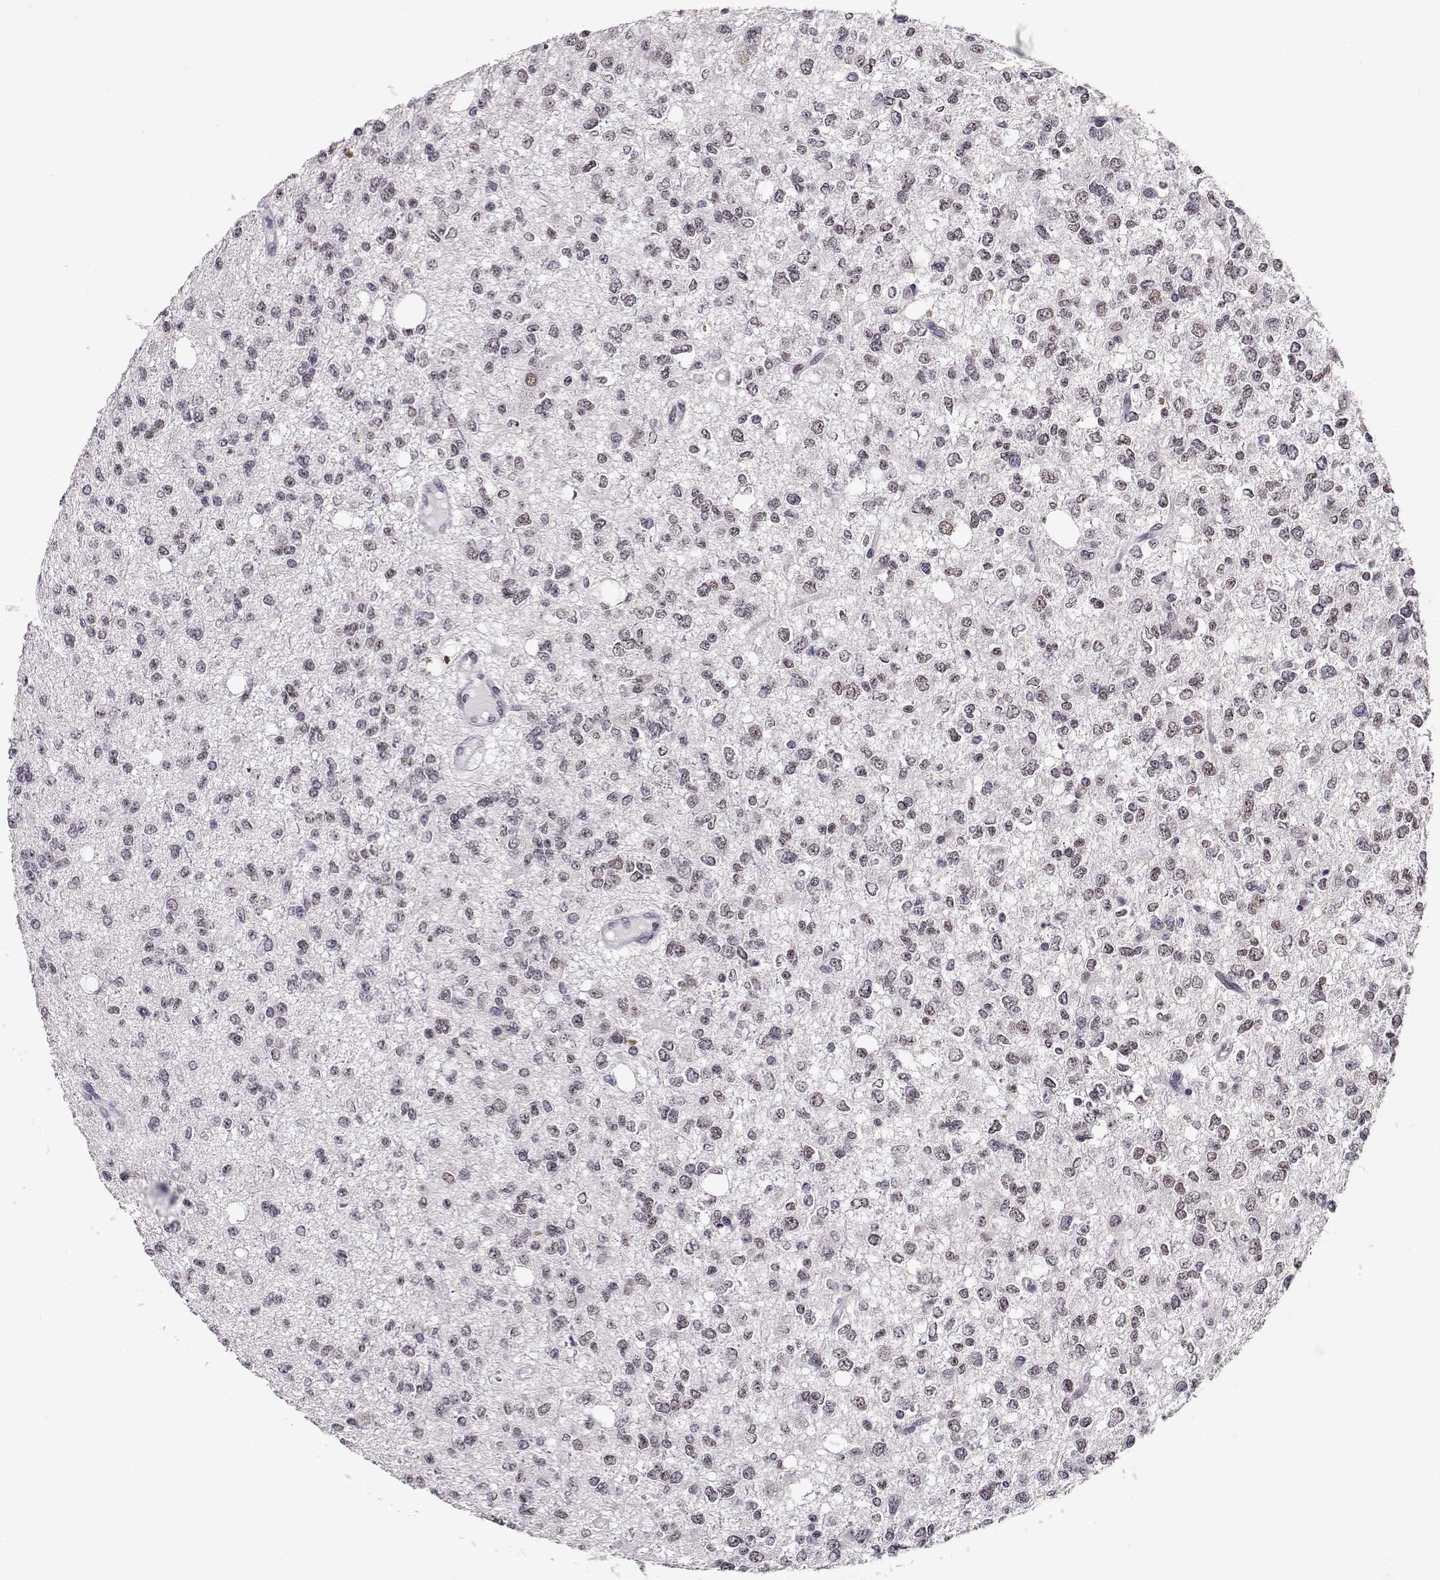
{"staining": {"intensity": "negative", "quantity": "none", "location": "none"}, "tissue": "glioma", "cell_type": "Tumor cells", "image_type": "cancer", "snomed": [{"axis": "morphology", "description": "Glioma, malignant, Low grade"}, {"axis": "topography", "description": "Brain"}], "caption": "Tumor cells are negative for protein expression in human glioma.", "gene": "POLI", "patient": {"sex": "male", "age": 67}}